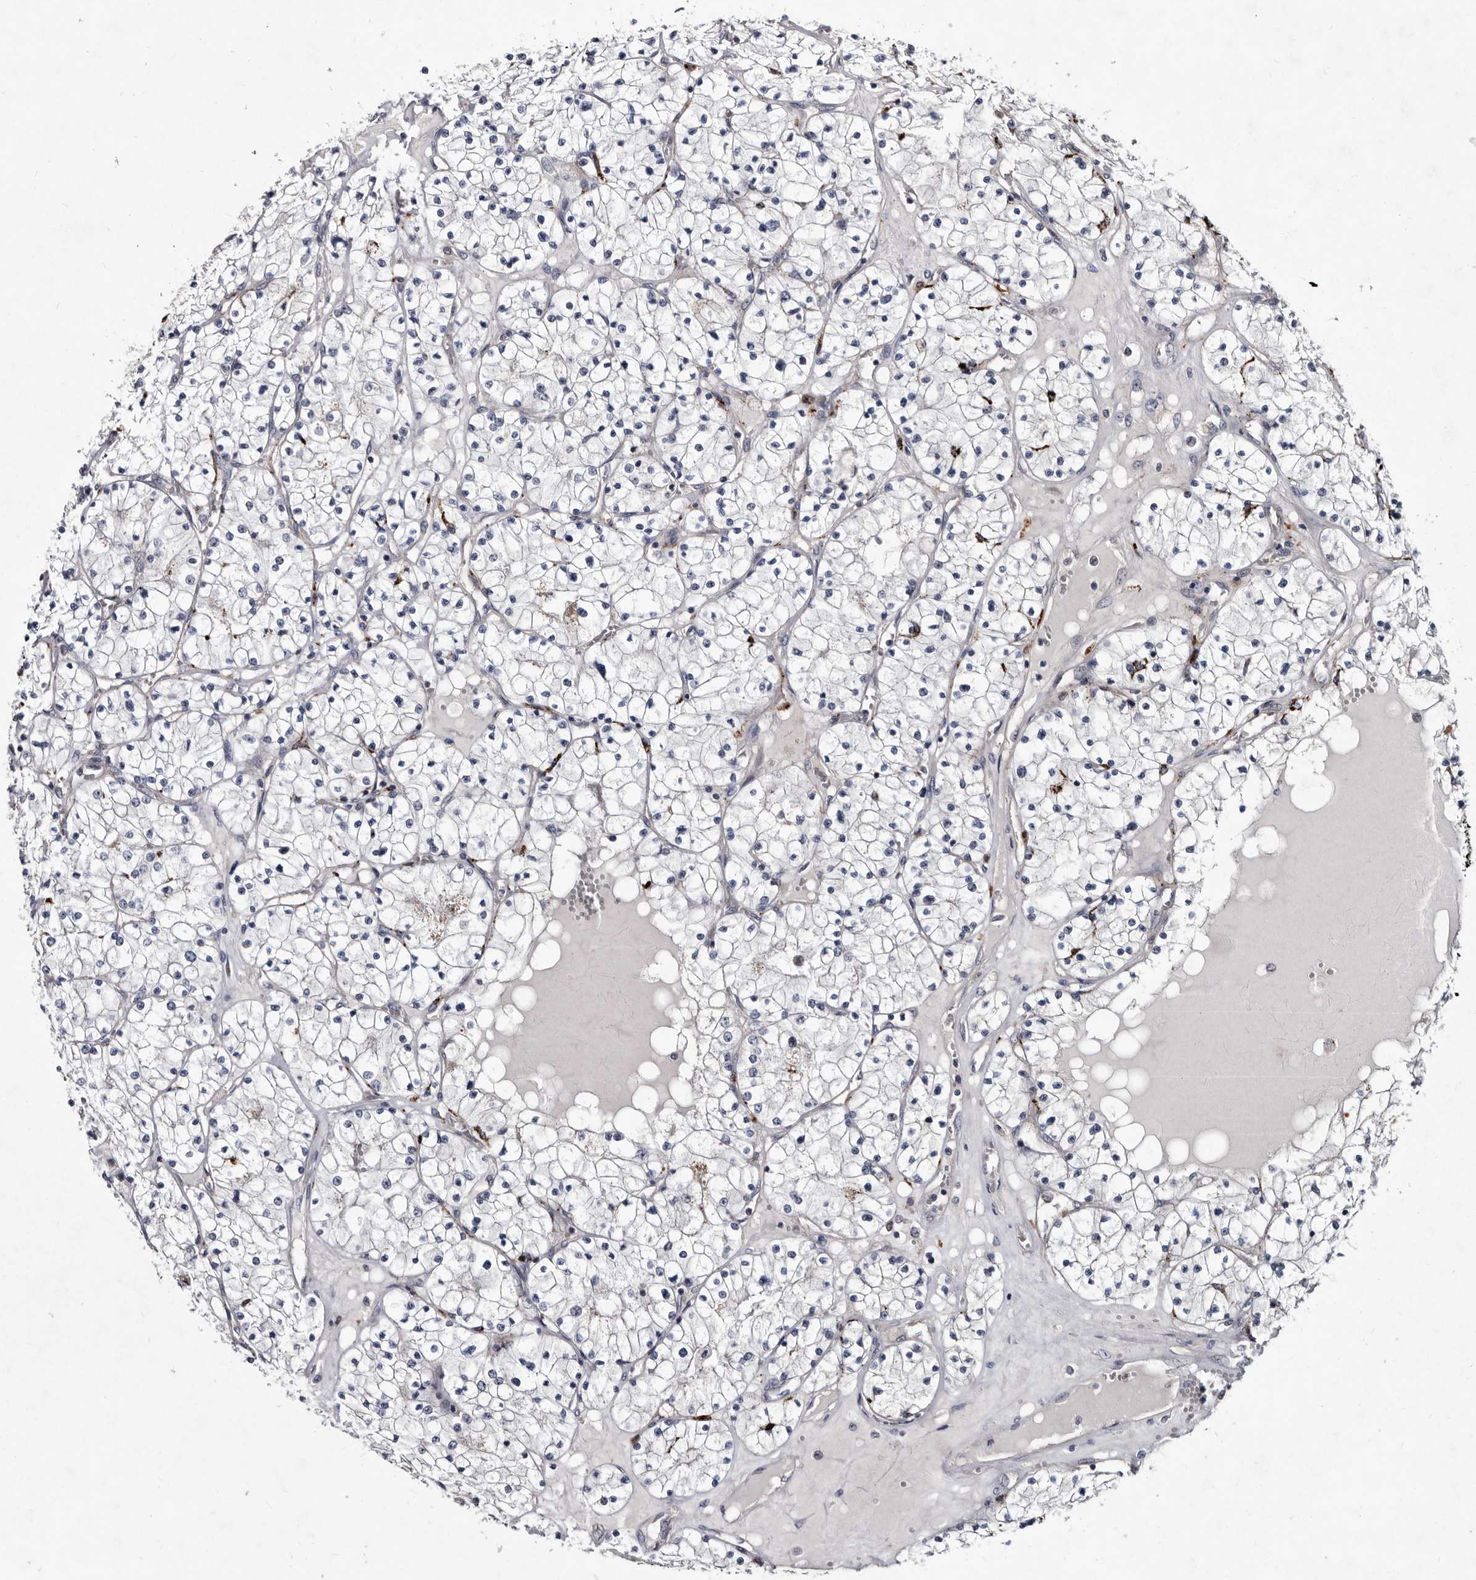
{"staining": {"intensity": "negative", "quantity": "none", "location": "none"}, "tissue": "renal cancer", "cell_type": "Tumor cells", "image_type": "cancer", "snomed": [{"axis": "morphology", "description": "Normal tissue, NOS"}, {"axis": "morphology", "description": "Adenocarcinoma, NOS"}, {"axis": "topography", "description": "Kidney"}], "caption": "Immunohistochemistry (IHC) of human adenocarcinoma (renal) reveals no expression in tumor cells.", "gene": "ABCF2", "patient": {"sex": "male", "age": 68}}